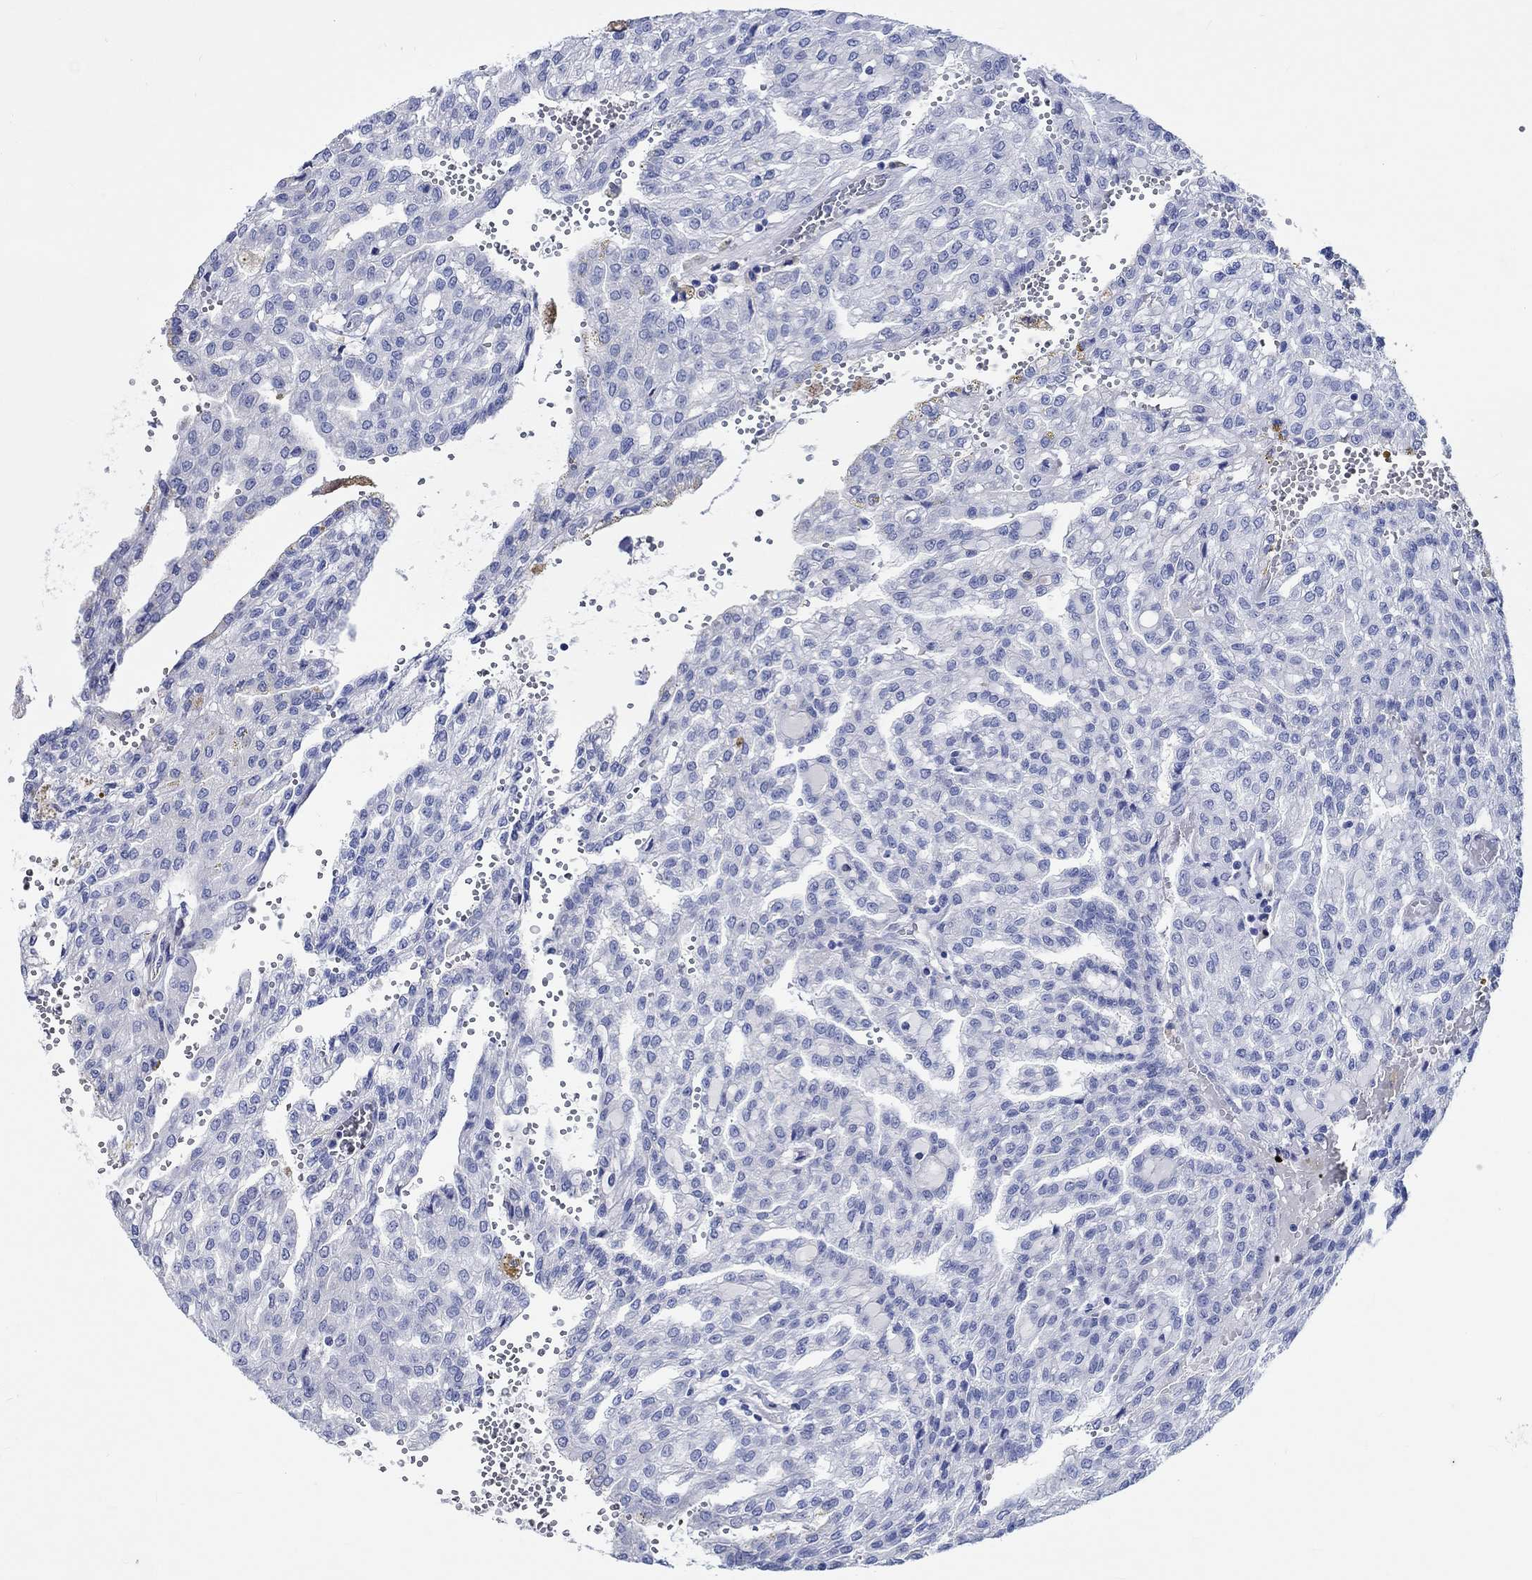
{"staining": {"intensity": "negative", "quantity": "none", "location": "none"}, "tissue": "renal cancer", "cell_type": "Tumor cells", "image_type": "cancer", "snomed": [{"axis": "morphology", "description": "Adenocarcinoma, NOS"}, {"axis": "topography", "description": "Kidney"}], "caption": "Histopathology image shows no protein positivity in tumor cells of renal adenocarcinoma tissue.", "gene": "SHISA4", "patient": {"sex": "male", "age": 63}}